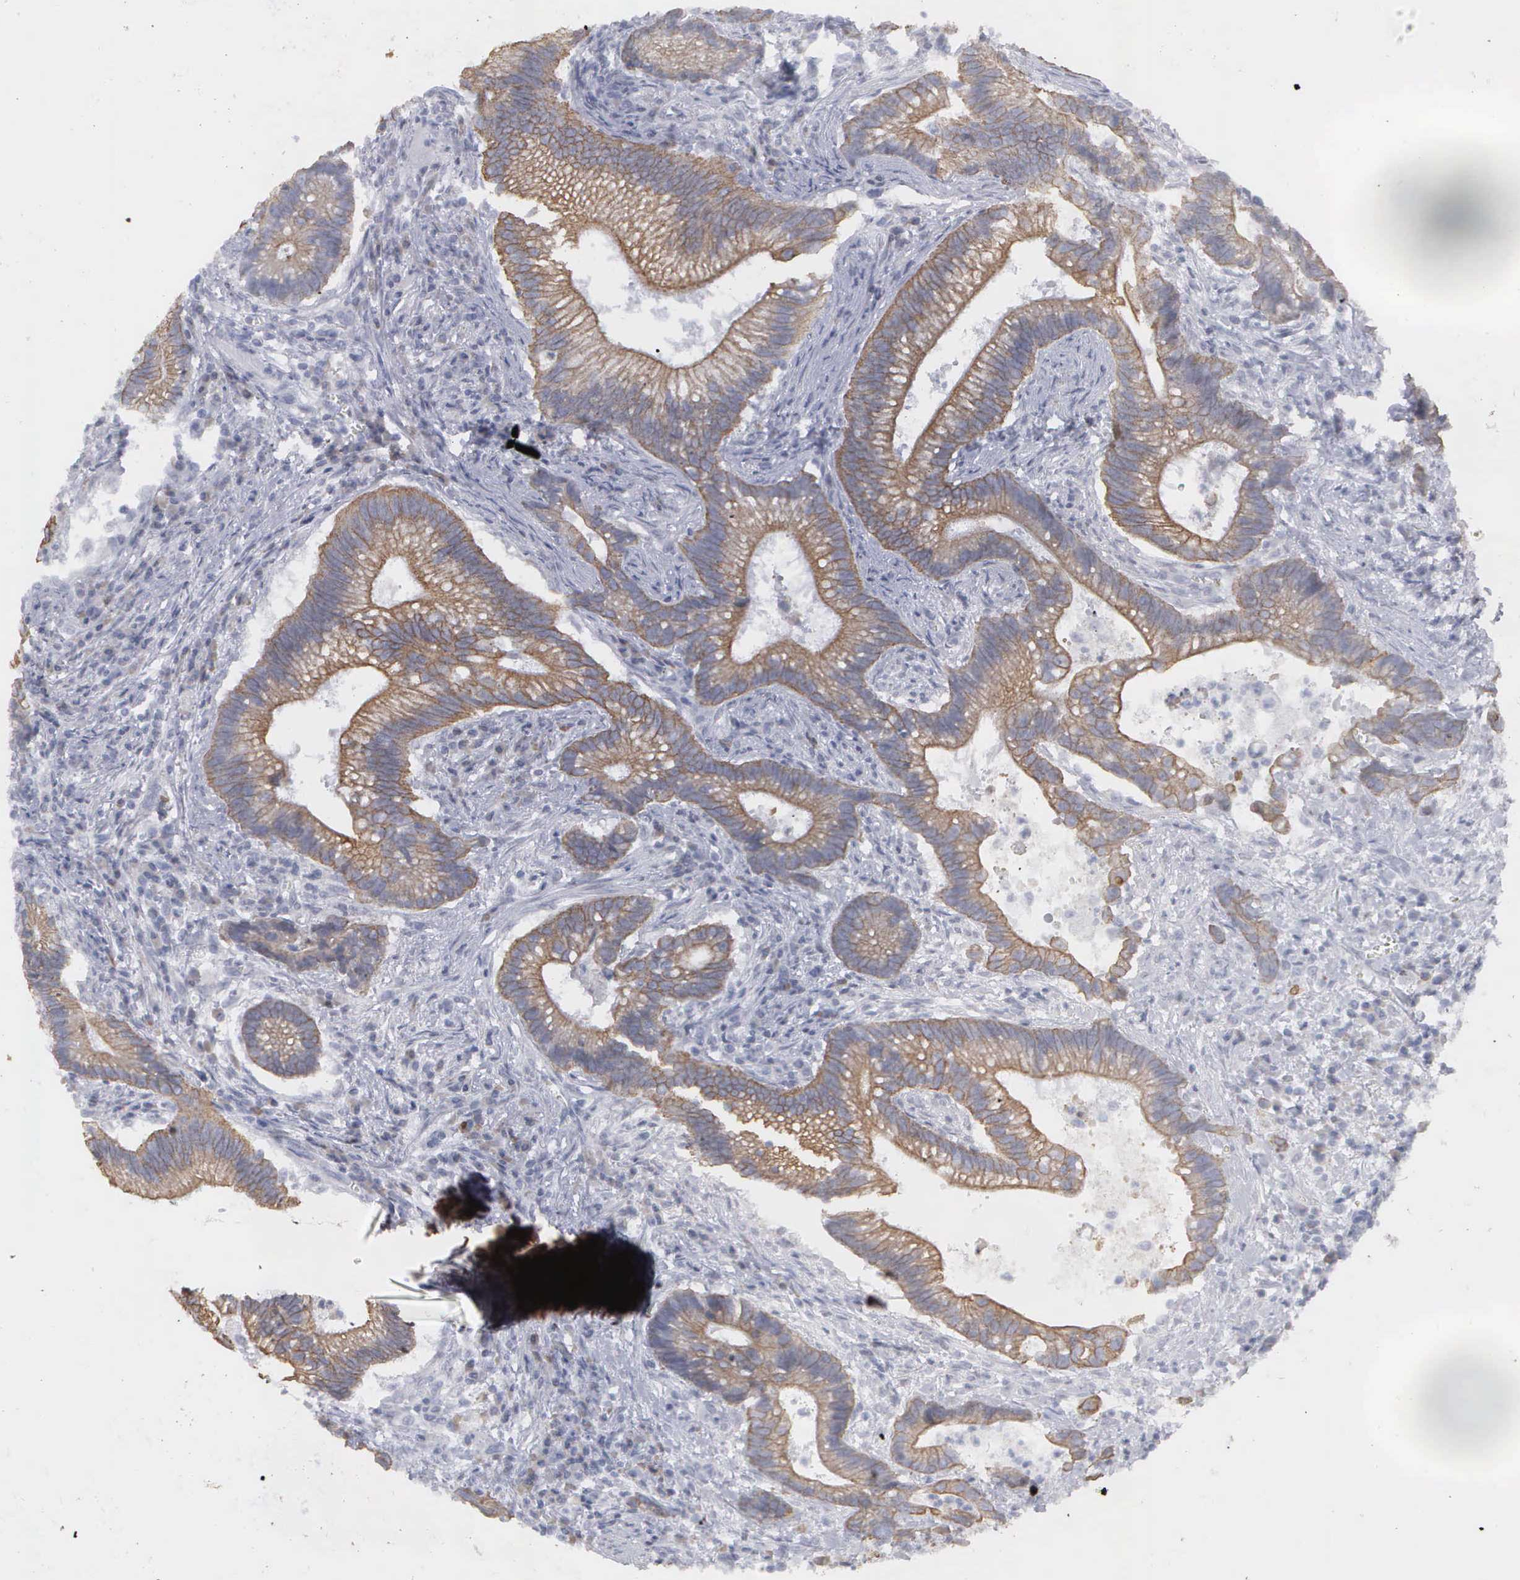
{"staining": {"intensity": "moderate", "quantity": "25%-75%", "location": "cytoplasmic/membranous"}, "tissue": "colorectal cancer", "cell_type": "Tumor cells", "image_type": "cancer", "snomed": [{"axis": "morphology", "description": "Adenocarcinoma, NOS"}, {"axis": "topography", "description": "Rectum"}], "caption": "This histopathology image demonstrates IHC staining of colorectal cancer (adenocarcinoma), with medium moderate cytoplasmic/membranous positivity in about 25%-75% of tumor cells.", "gene": "WDR89", "patient": {"sex": "female", "age": 81}}